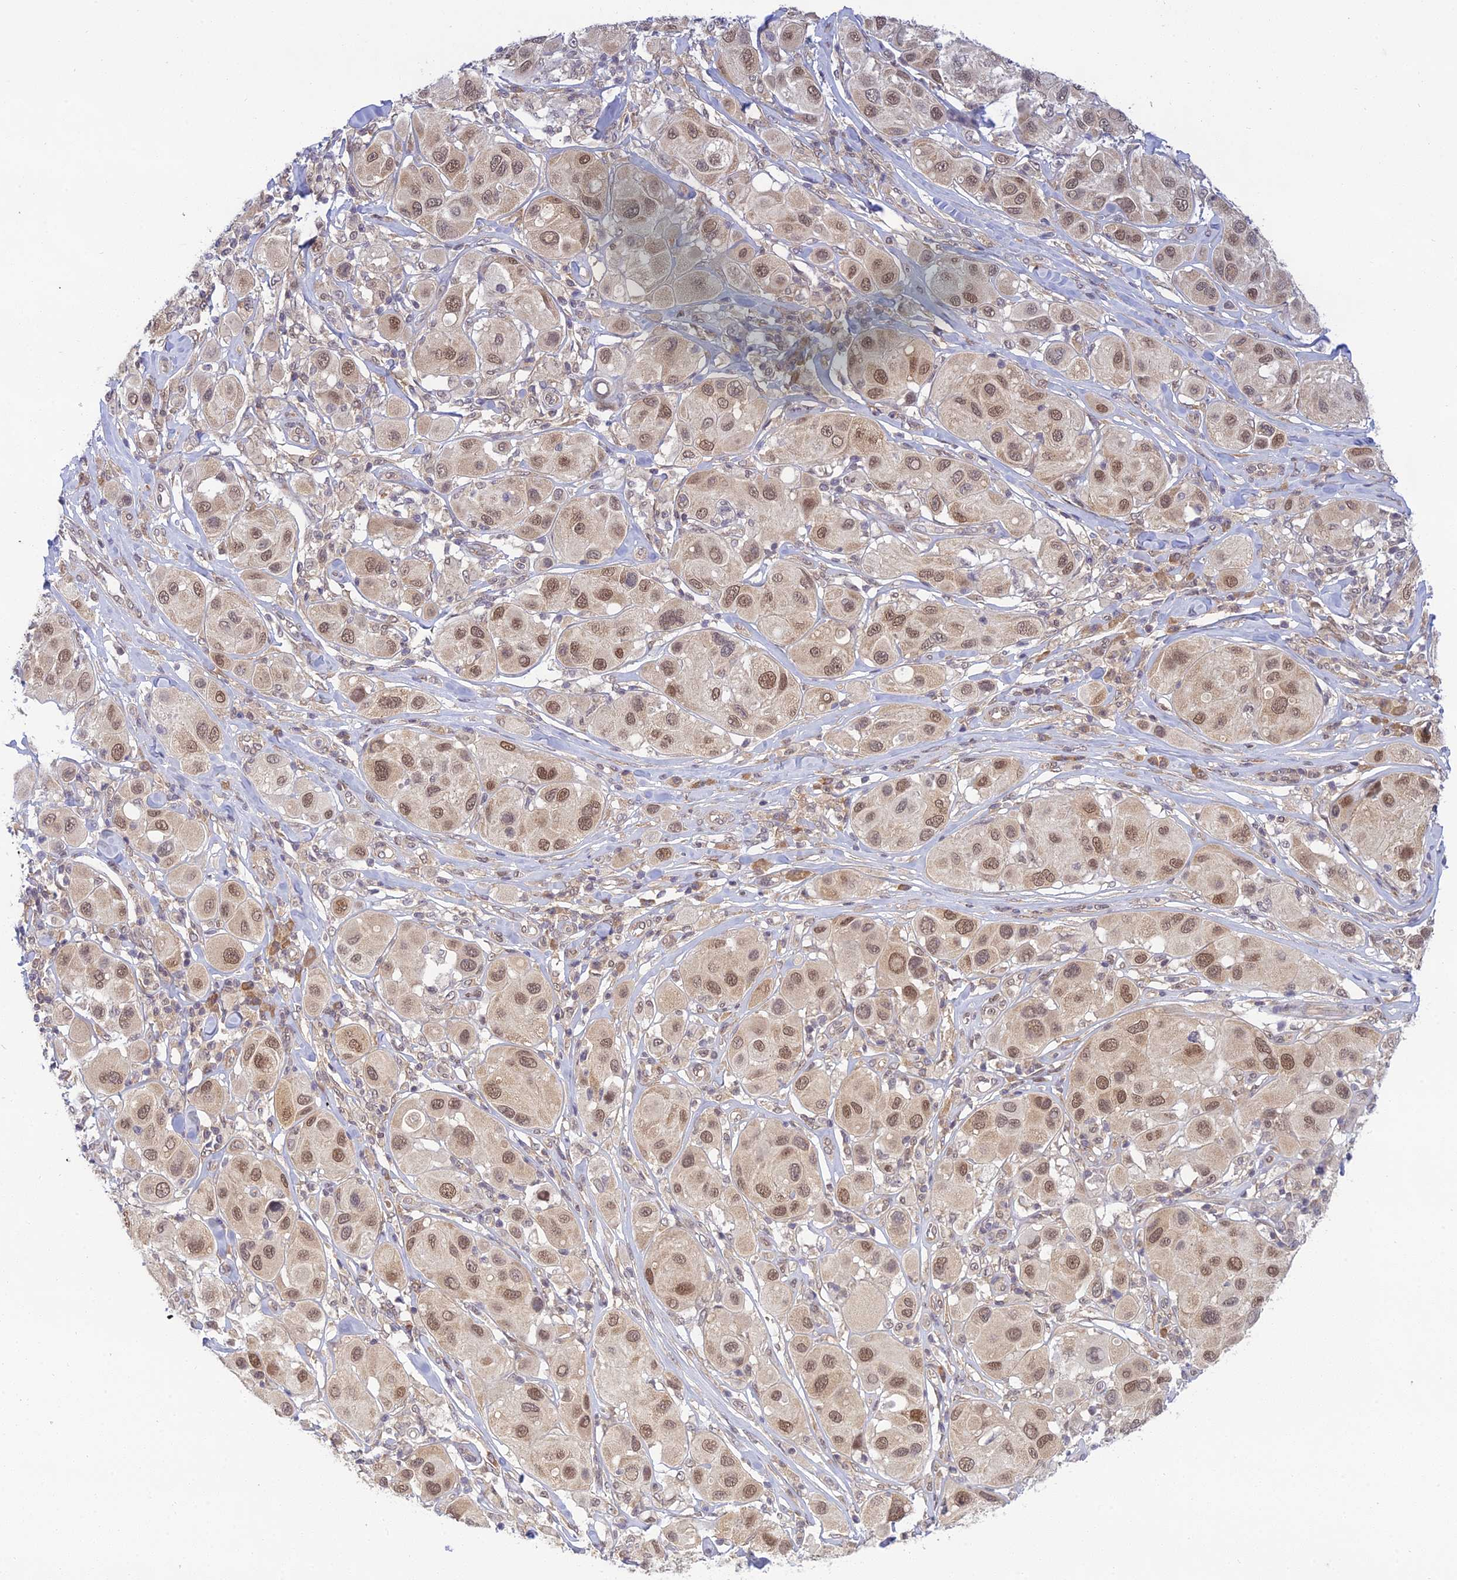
{"staining": {"intensity": "moderate", "quantity": ">75%", "location": "nuclear"}, "tissue": "melanoma", "cell_type": "Tumor cells", "image_type": "cancer", "snomed": [{"axis": "morphology", "description": "Malignant melanoma, Metastatic site"}, {"axis": "topography", "description": "Skin"}], "caption": "This is a photomicrograph of IHC staining of malignant melanoma (metastatic site), which shows moderate positivity in the nuclear of tumor cells.", "gene": "SKIC8", "patient": {"sex": "male", "age": 41}}